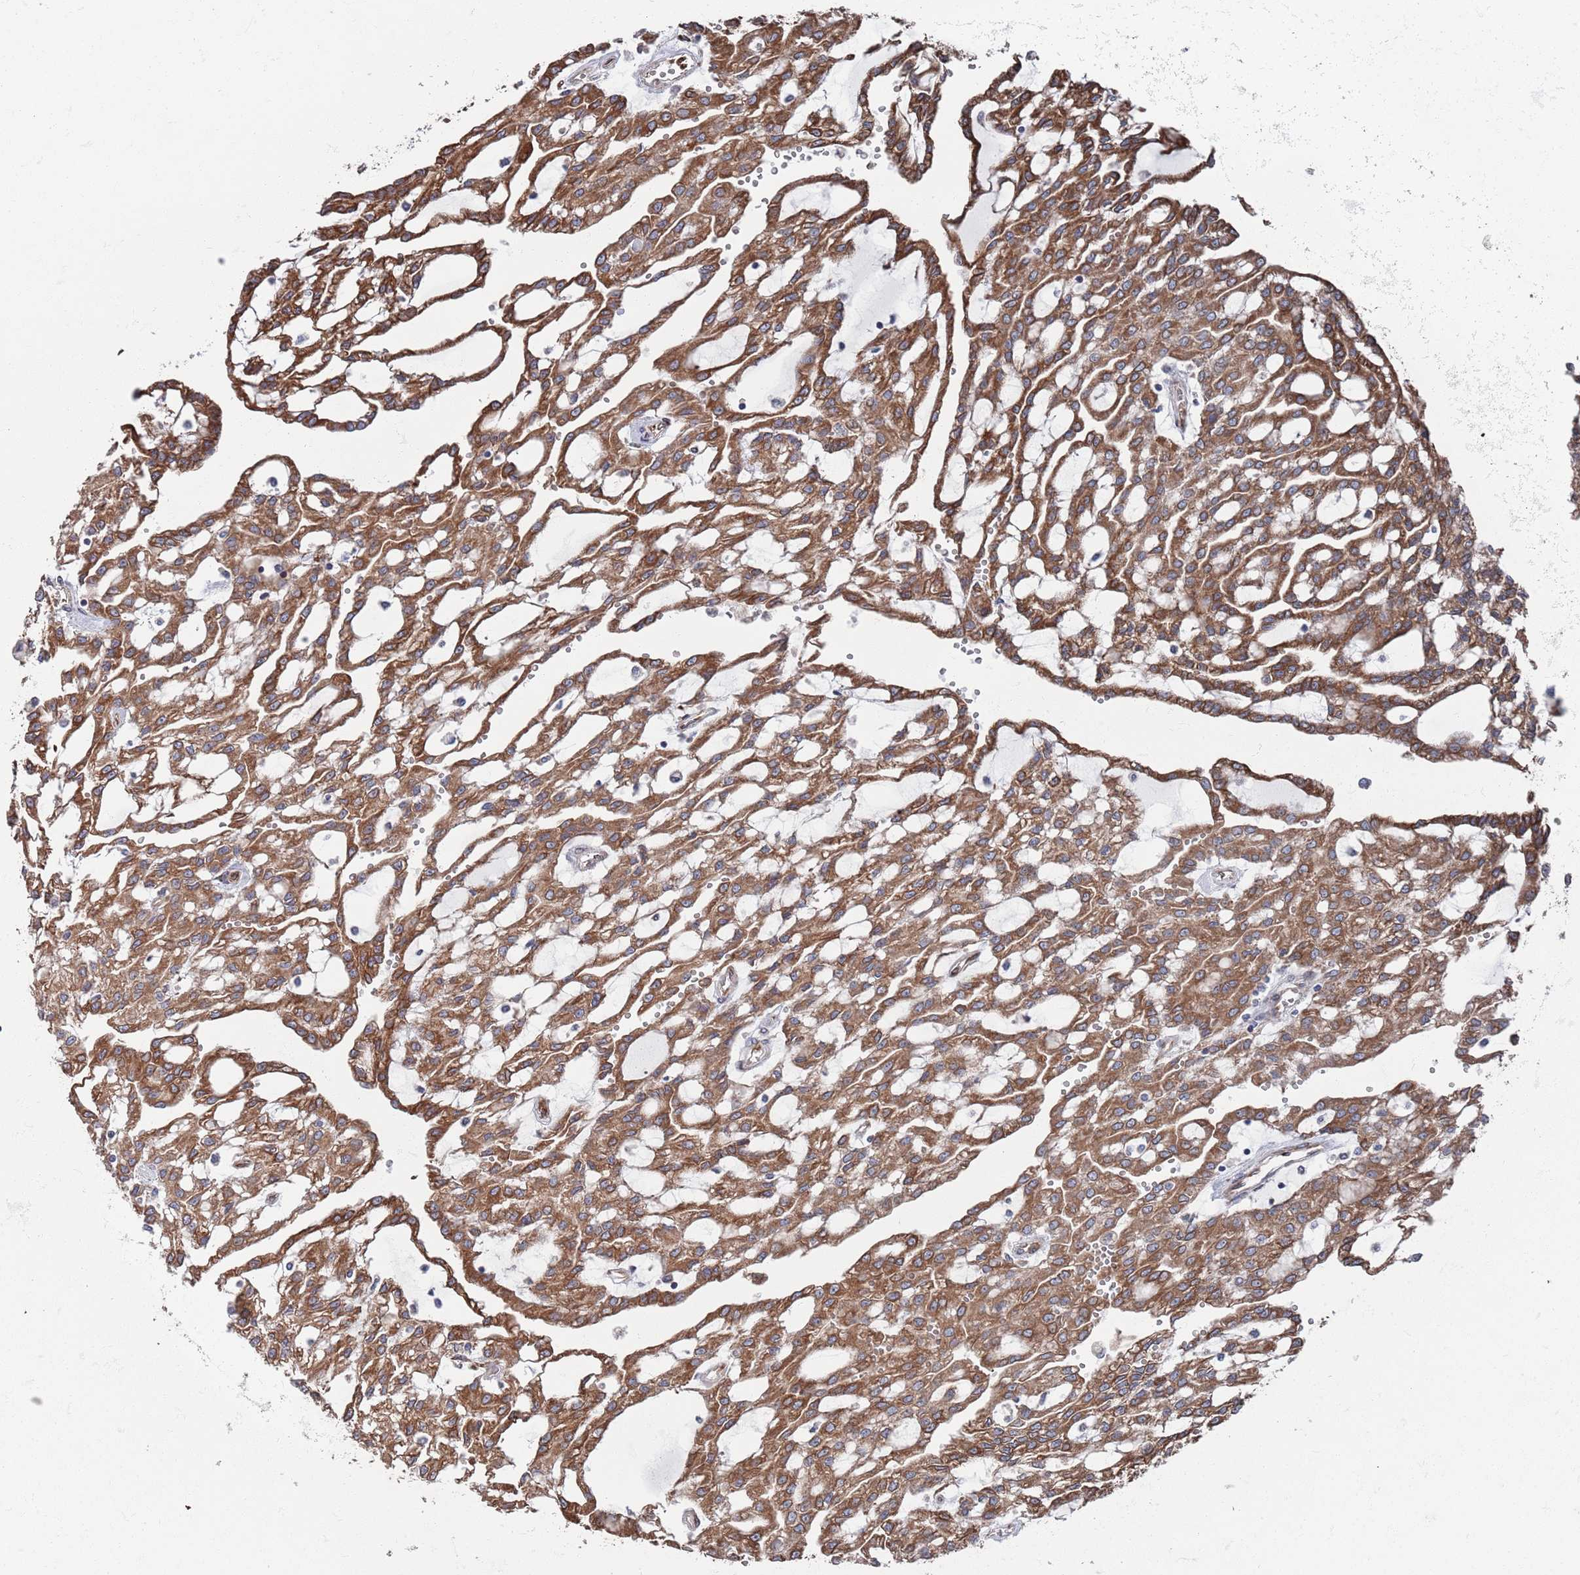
{"staining": {"intensity": "strong", "quantity": ">75%", "location": "cytoplasmic/membranous"}, "tissue": "renal cancer", "cell_type": "Tumor cells", "image_type": "cancer", "snomed": [{"axis": "morphology", "description": "Adenocarcinoma, NOS"}, {"axis": "topography", "description": "Kidney"}], "caption": "Approximately >75% of tumor cells in human renal cancer show strong cytoplasmic/membranous protein positivity as visualized by brown immunohistochemical staining.", "gene": "CCDC106", "patient": {"sex": "male", "age": 63}}